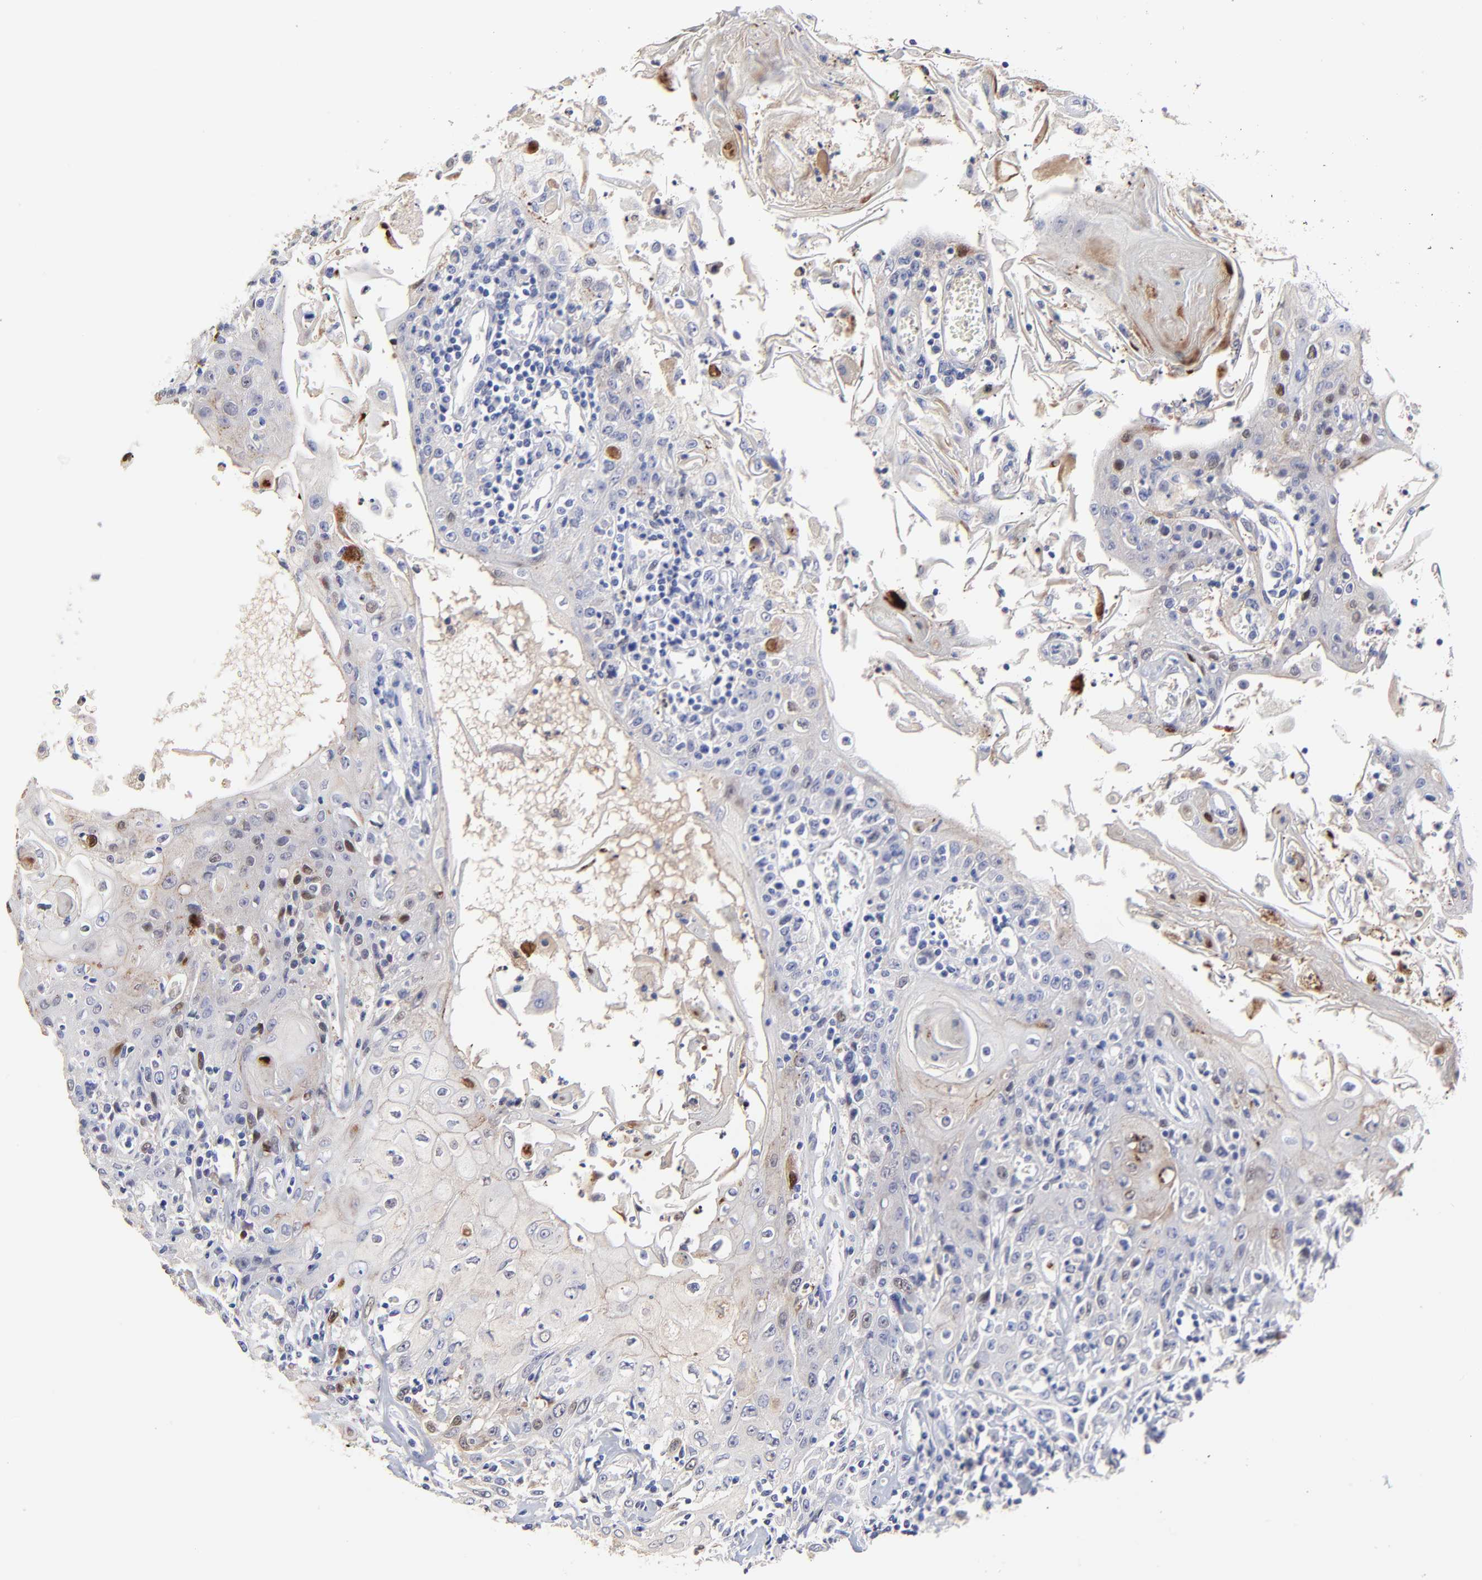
{"staining": {"intensity": "moderate", "quantity": "<25%", "location": "cytoplasmic/membranous,nuclear"}, "tissue": "head and neck cancer", "cell_type": "Tumor cells", "image_type": "cancer", "snomed": [{"axis": "morphology", "description": "Squamous cell carcinoma, NOS"}, {"axis": "topography", "description": "Oral tissue"}, {"axis": "topography", "description": "Head-Neck"}], "caption": "Tumor cells show moderate cytoplasmic/membranous and nuclear positivity in approximately <25% of cells in head and neck cancer.", "gene": "SMARCA1", "patient": {"sex": "female", "age": 76}}